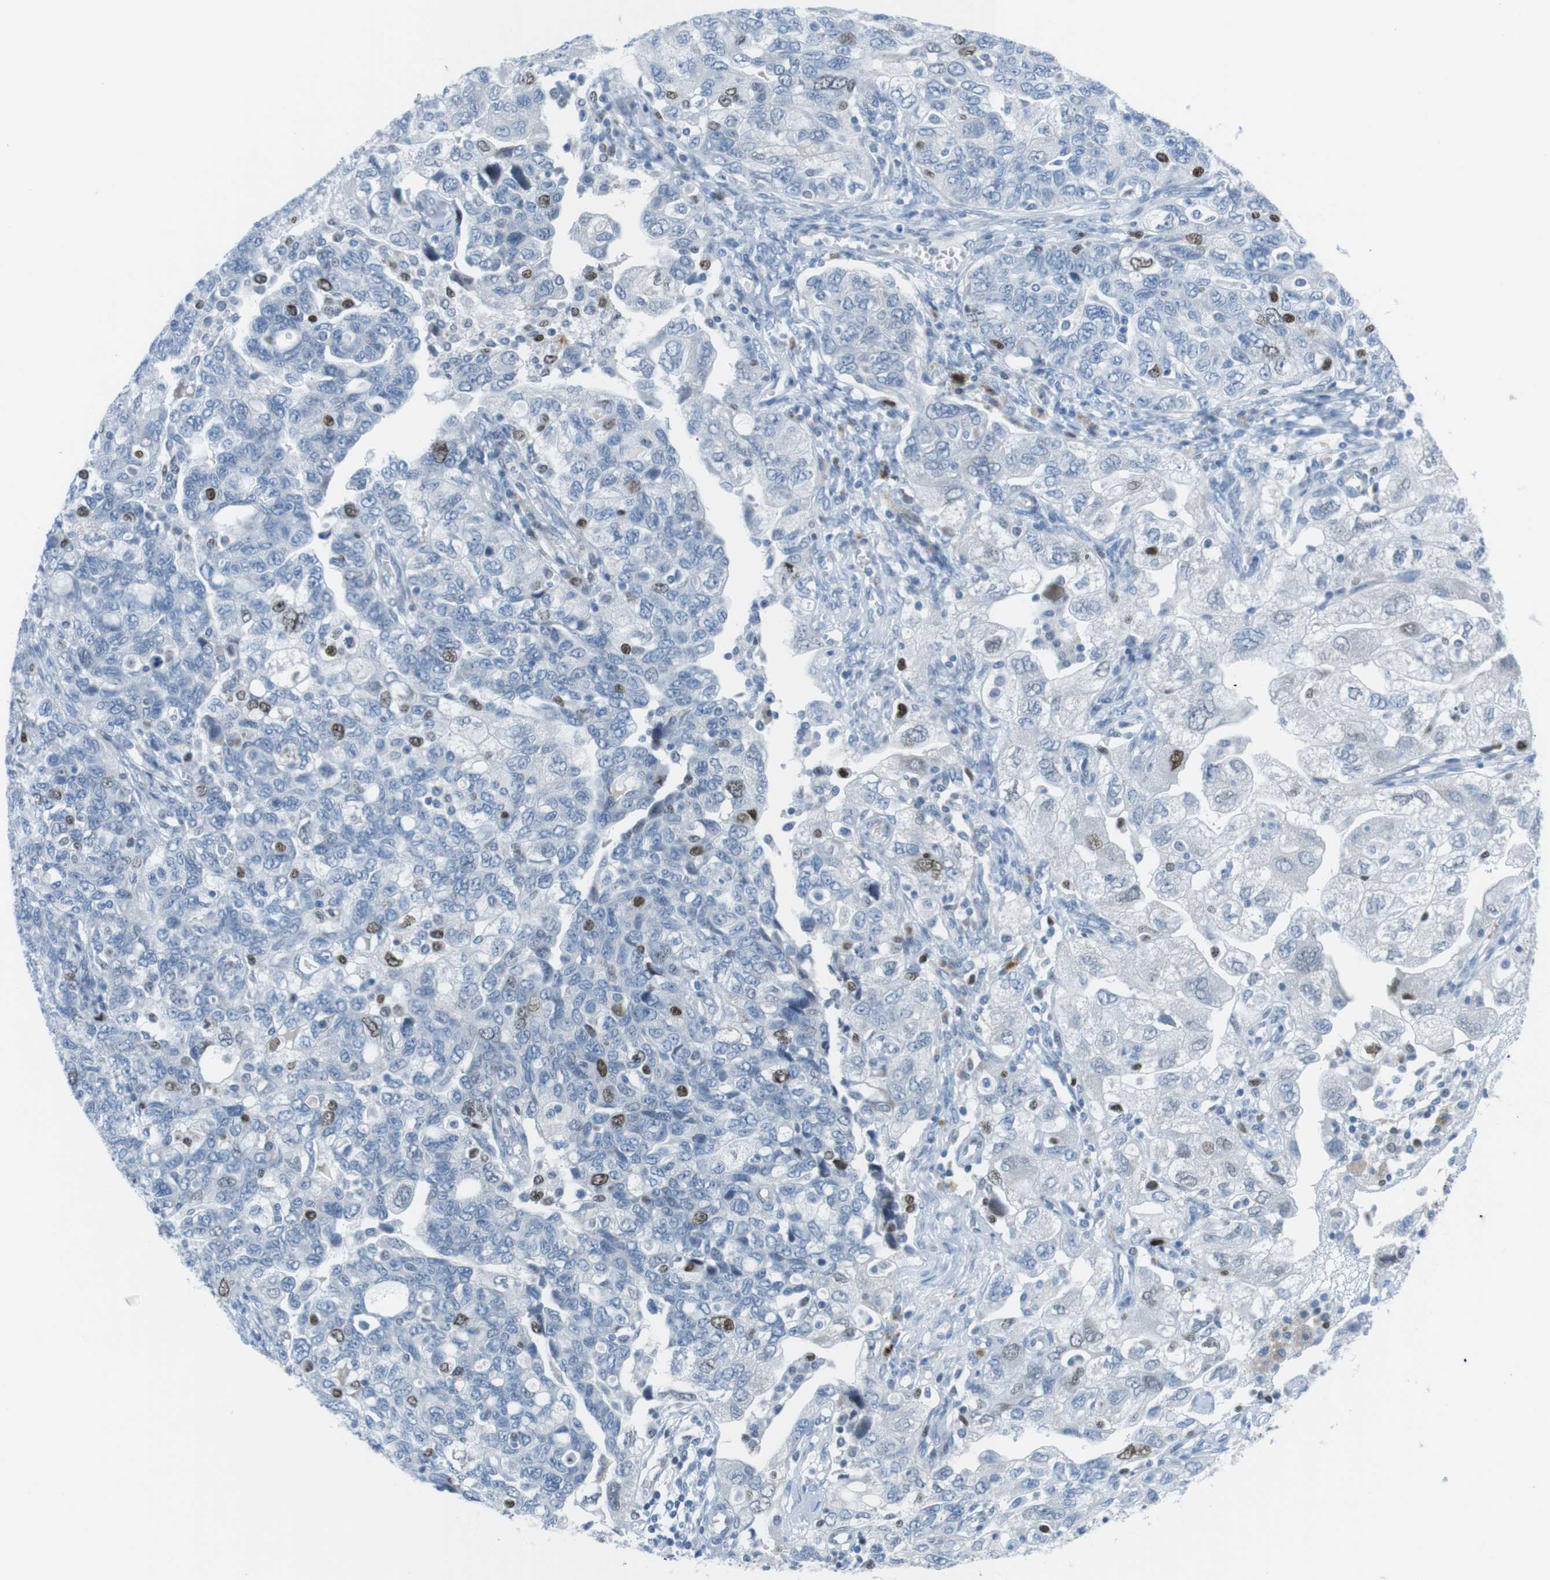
{"staining": {"intensity": "moderate", "quantity": "<25%", "location": "nuclear"}, "tissue": "ovarian cancer", "cell_type": "Tumor cells", "image_type": "cancer", "snomed": [{"axis": "morphology", "description": "Carcinoma, NOS"}, {"axis": "morphology", "description": "Cystadenocarcinoma, serous, NOS"}, {"axis": "topography", "description": "Ovary"}], "caption": "This is an image of immunohistochemistry (IHC) staining of ovarian cancer, which shows moderate staining in the nuclear of tumor cells.", "gene": "CHAF1A", "patient": {"sex": "female", "age": 69}}